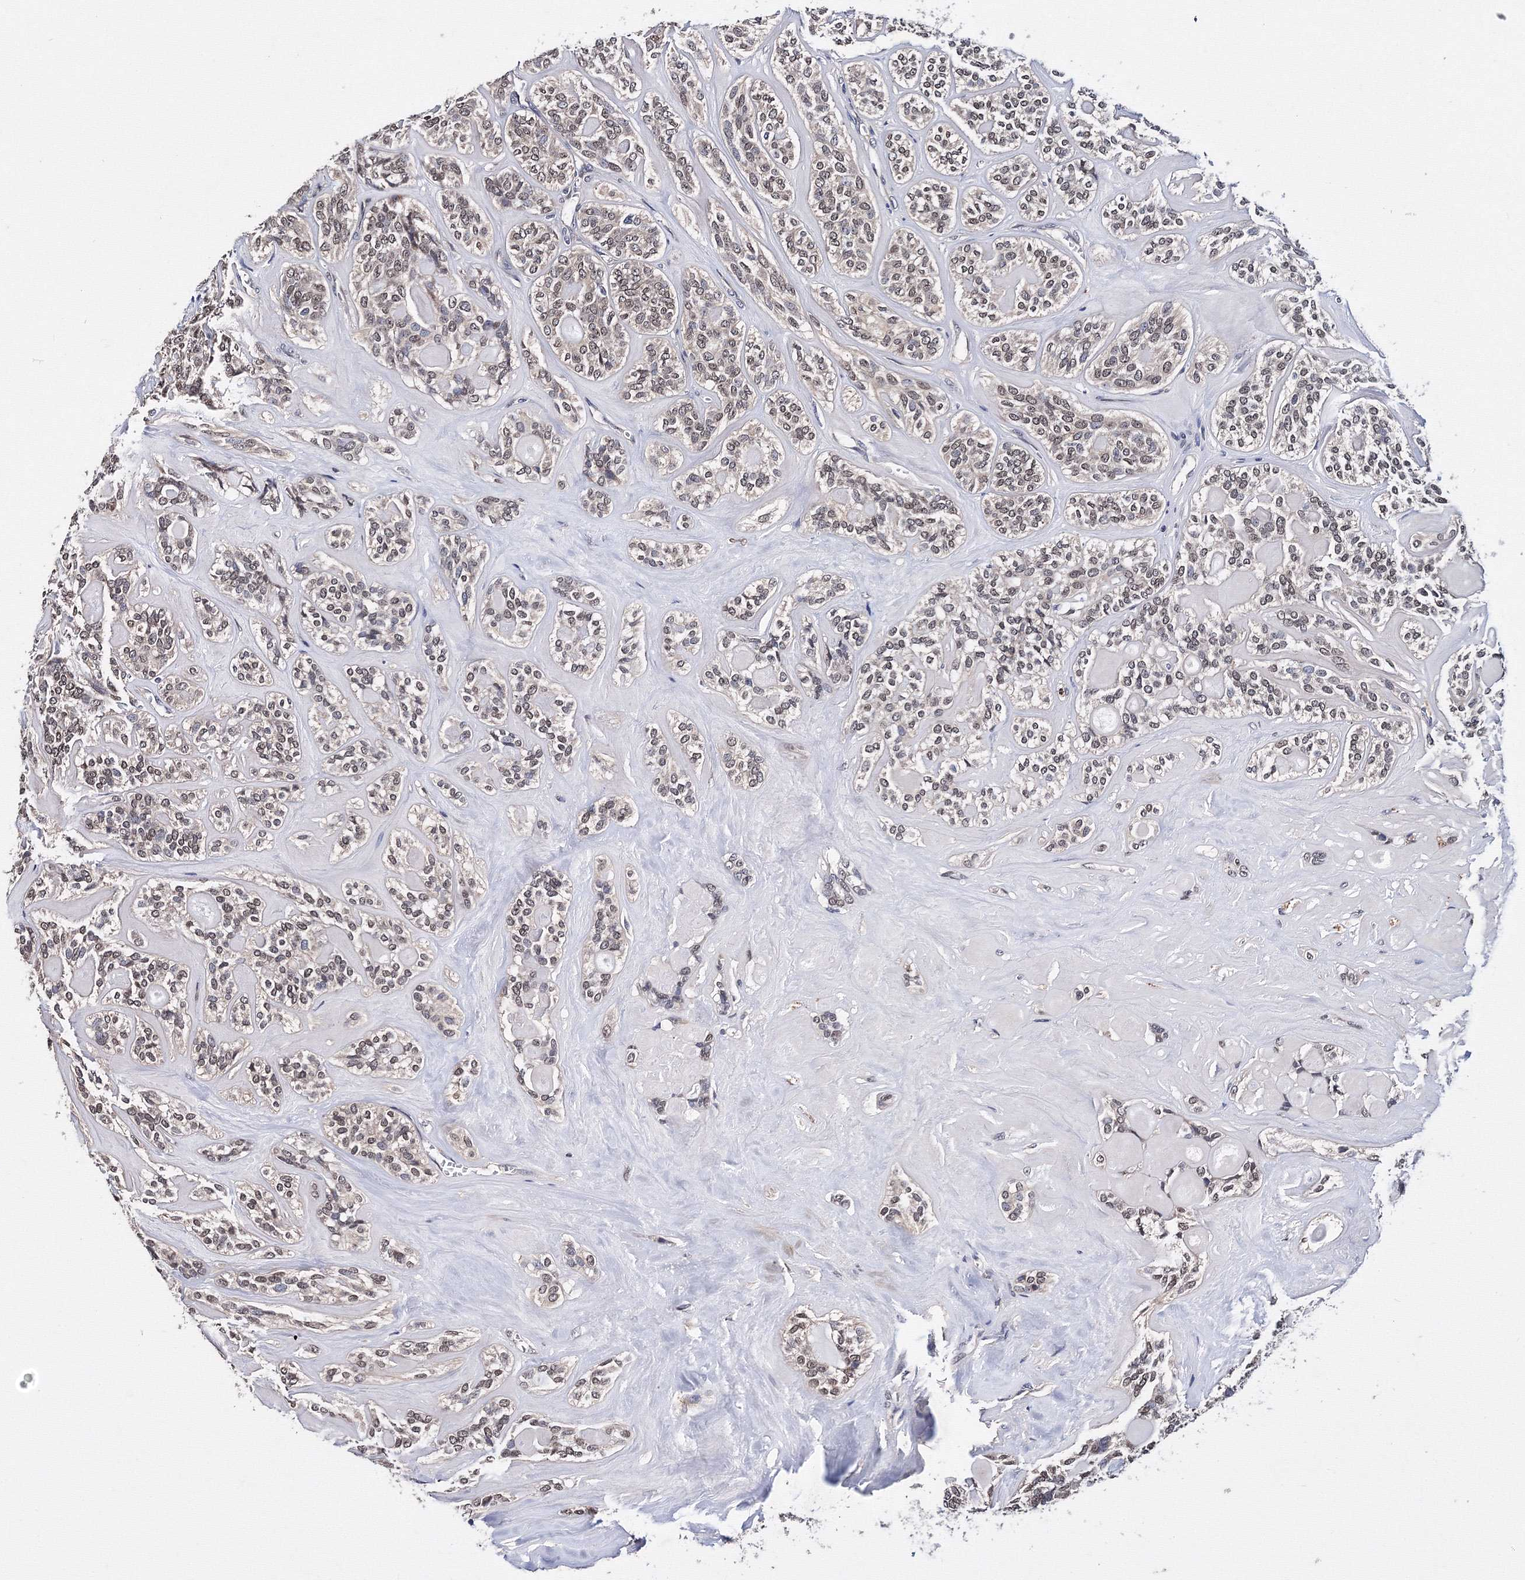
{"staining": {"intensity": "negative", "quantity": "none", "location": "none"}, "tissue": "head and neck cancer", "cell_type": "Tumor cells", "image_type": "cancer", "snomed": [{"axis": "morphology", "description": "Adenocarcinoma, NOS"}, {"axis": "topography", "description": "Head-Neck"}], "caption": "Adenocarcinoma (head and neck) was stained to show a protein in brown. There is no significant expression in tumor cells.", "gene": "PHYKPL", "patient": {"sex": "male", "age": 66}}